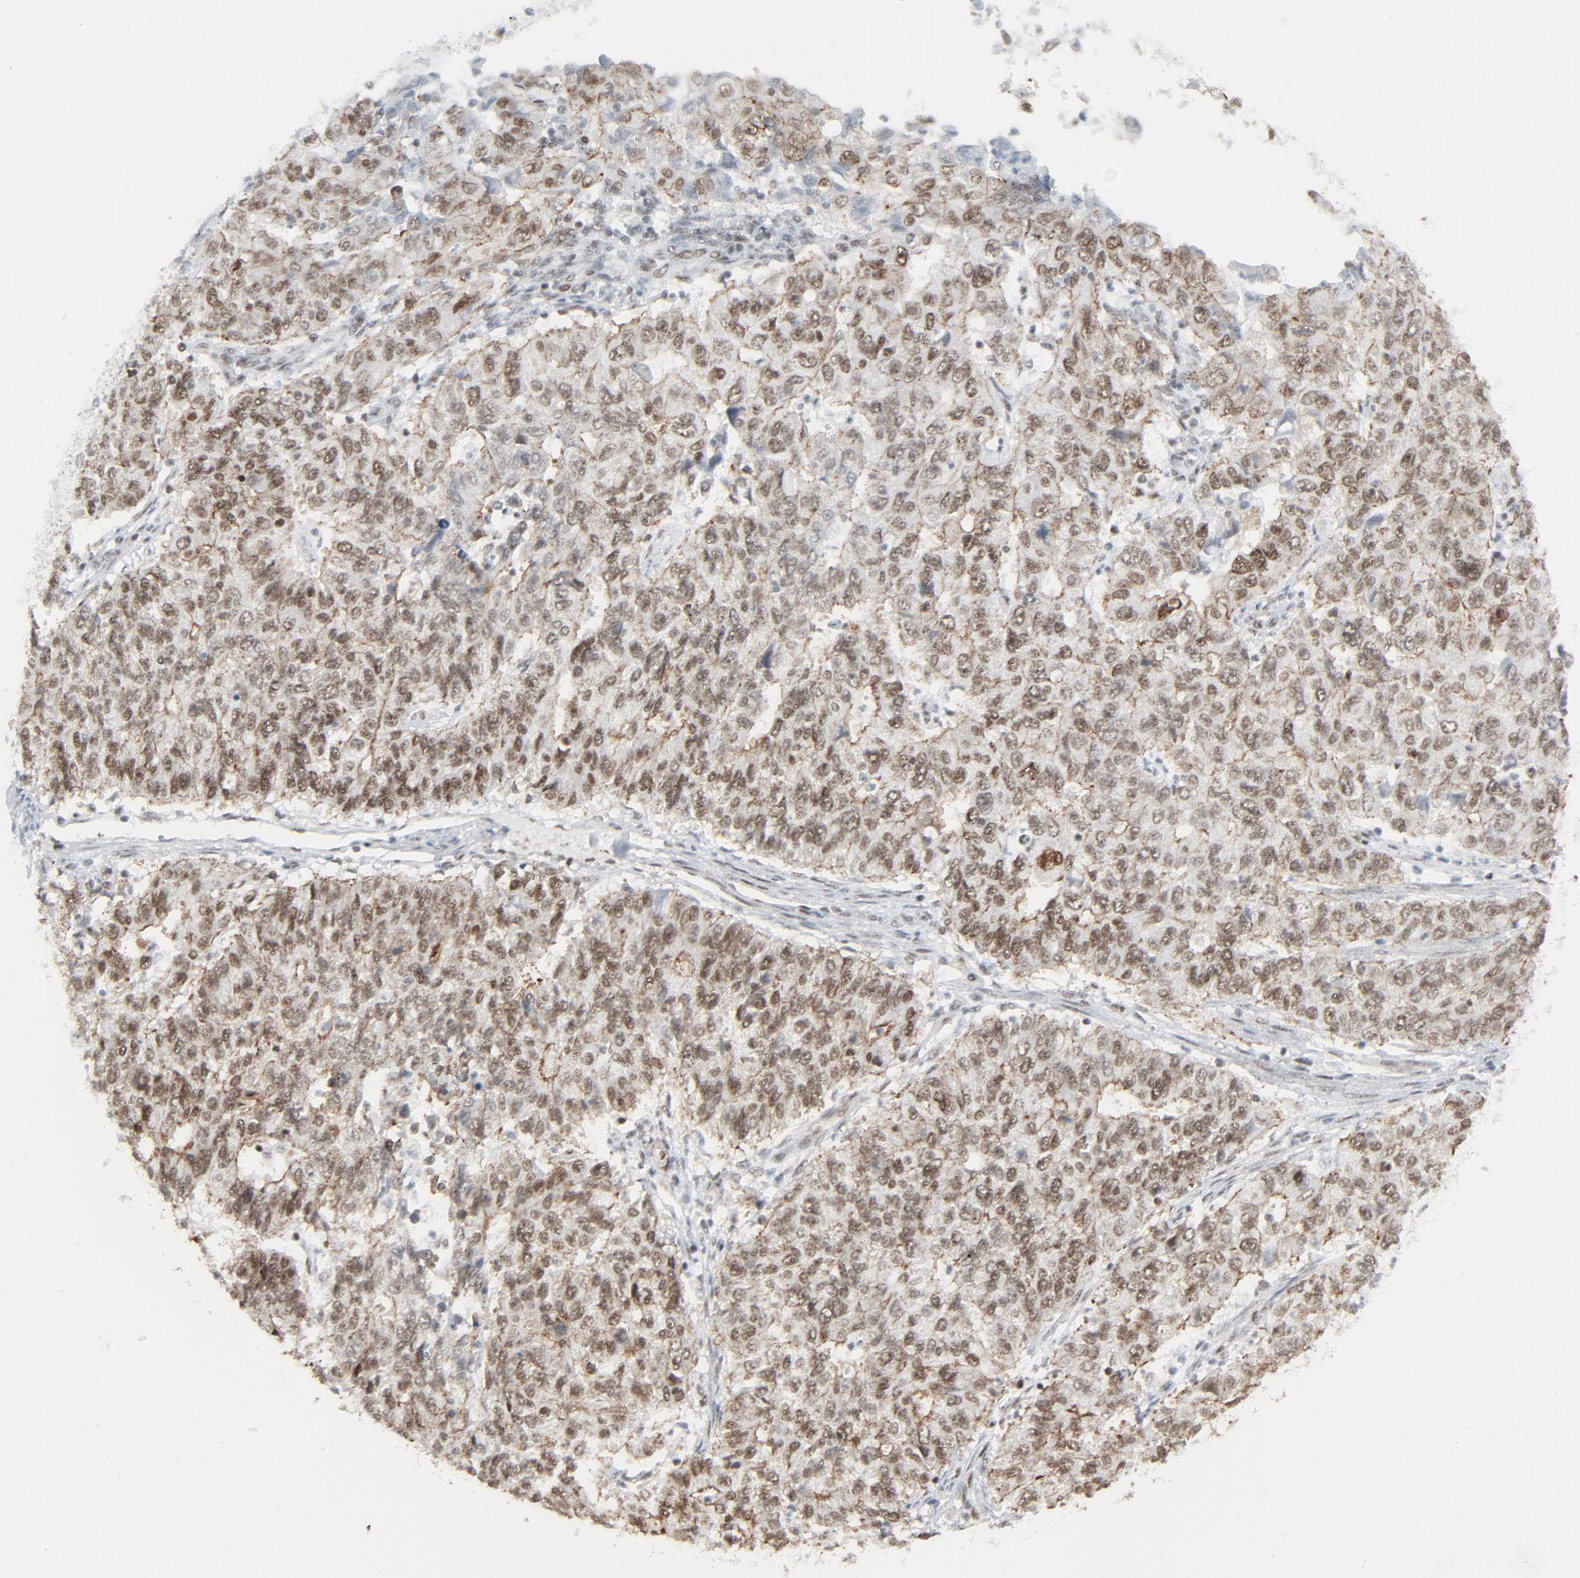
{"staining": {"intensity": "moderate", "quantity": ">75%", "location": "nuclear"}, "tissue": "endometrial cancer", "cell_type": "Tumor cells", "image_type": "cancer", "snomed": [{"axis": "morphology", "description": "Adenocarcinoma, NOS"}, {"axis": "topography", "description": "Endometrium"}], "caption": "IHC photomicrograph of human endometrial adenocarcinoma stained for a protein (brown), which exhibits medium levels of moderate nuclear expression in about >75% of tumor cells.", "gene": "FBXO28", "patient": {"sex": "female", "age": 42}}